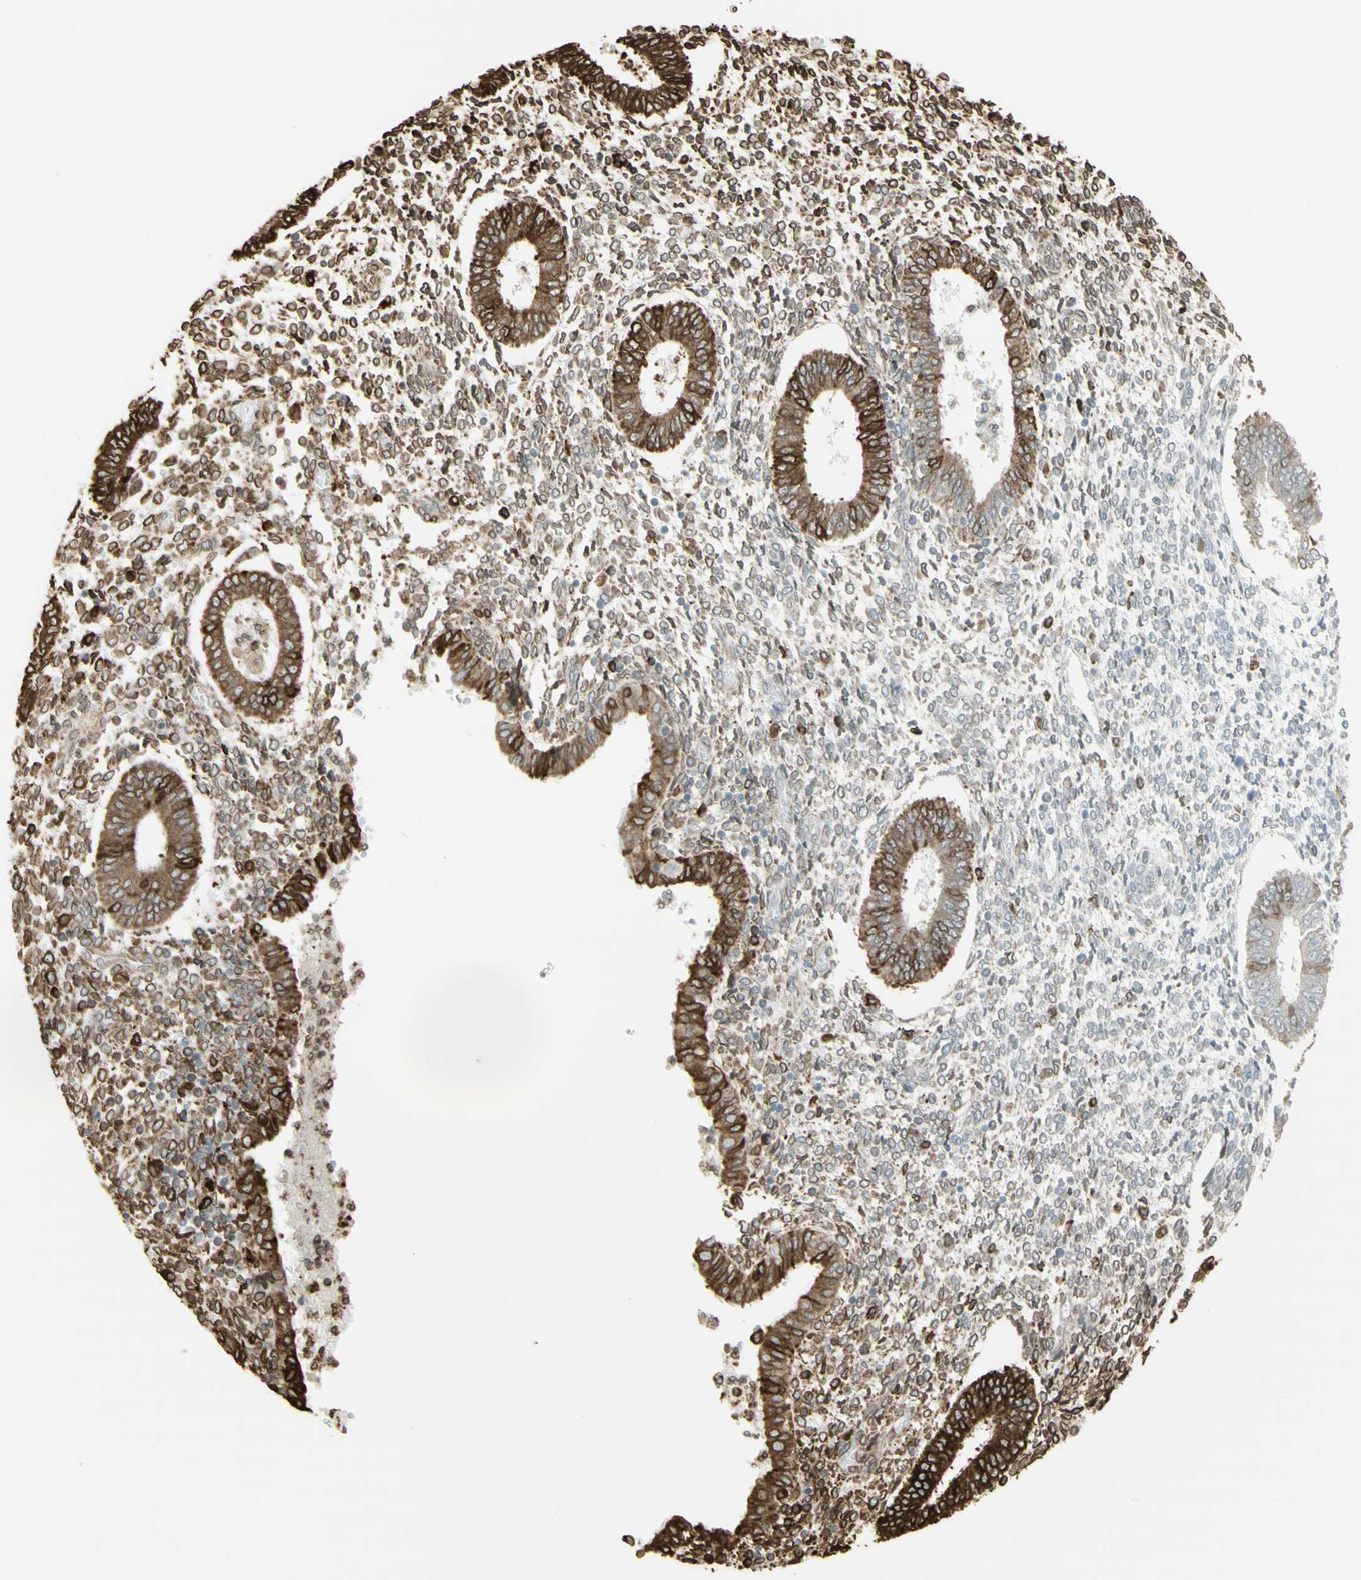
{"staining": {"intensity": "moderate", "quantity": "25%-75%", "location": "cytoplasmic/membranous"}, "tissue": "endometrium", "cell_type": "Cells in endometrial stroma", "image_type": "normal", "snomed": [{"axis": "morphology", "description": "Normal tissue, NOS"}, {"axis": "topography", "description": "Endometrium"}], "caption": "Immunohistochemical staining of benign endometrium reveals moderate cytoplasmic/membranous protein expression in about 25%-75% of cells in endometrial stroma.", "gene": "CANX", "patient": {"sex": "female", "age": 35}}